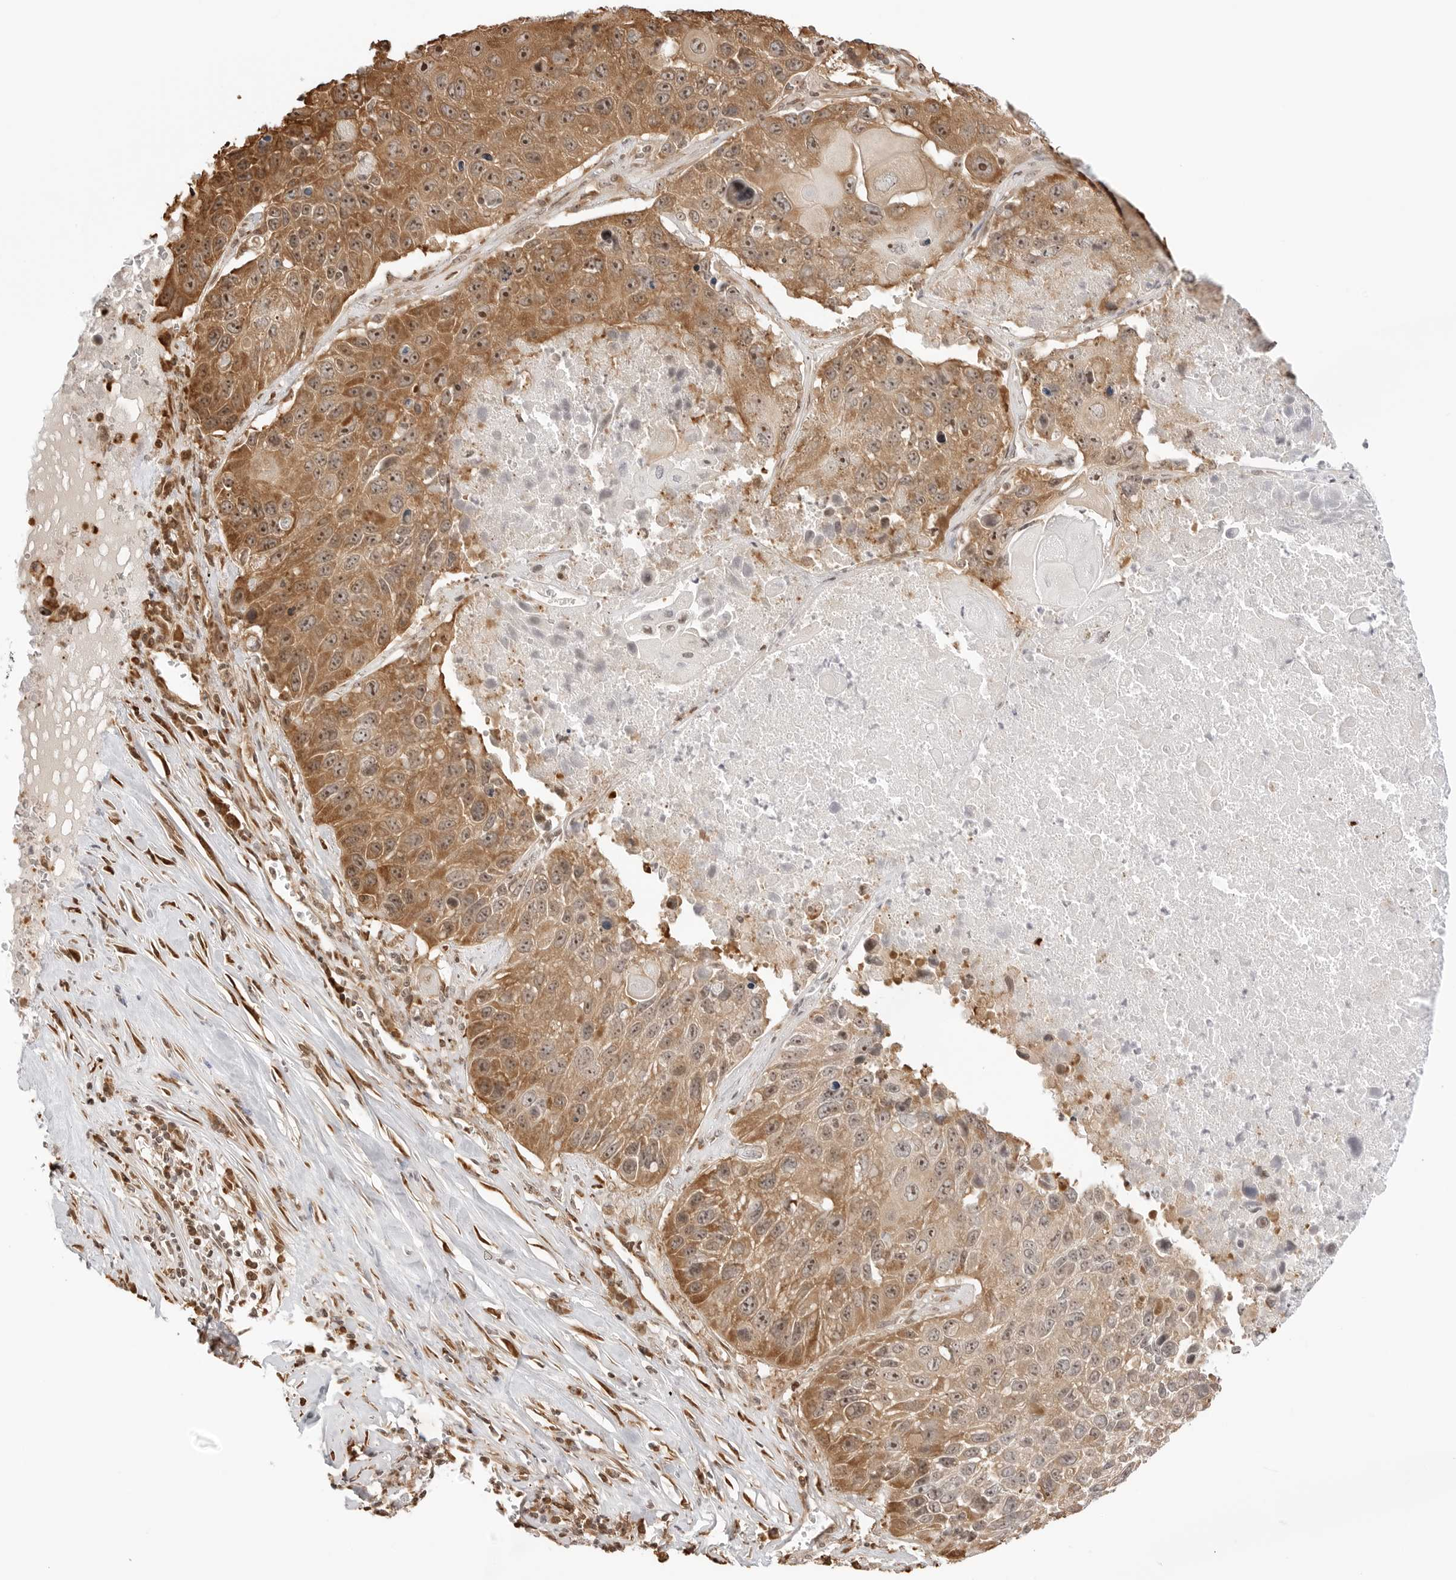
{"staining": {"intensity": "moderate", "quantity": ">75%", "location": "cytoplasmic/membranous,nuclear"}, "tissue": "lung cancer", "cell_type": "Tumor cells", "image_type": "cancer", "snomed": [{"axis": "morphology", "description": "Squamous cell carcinoma, NOS"}, {"axis": "topography", "description": "Lung"}], "caption": "Protein staining of lung cancer (squamous cell carcinoma) tissue exhibits moderate cytoplasmic/membranous and nuclear staining in about >75% of tumor cells. (IHC, brightfield microscopy, high magnification).", "gene": "FKBP14", "patient": {"sex": "male", "age": 61}}